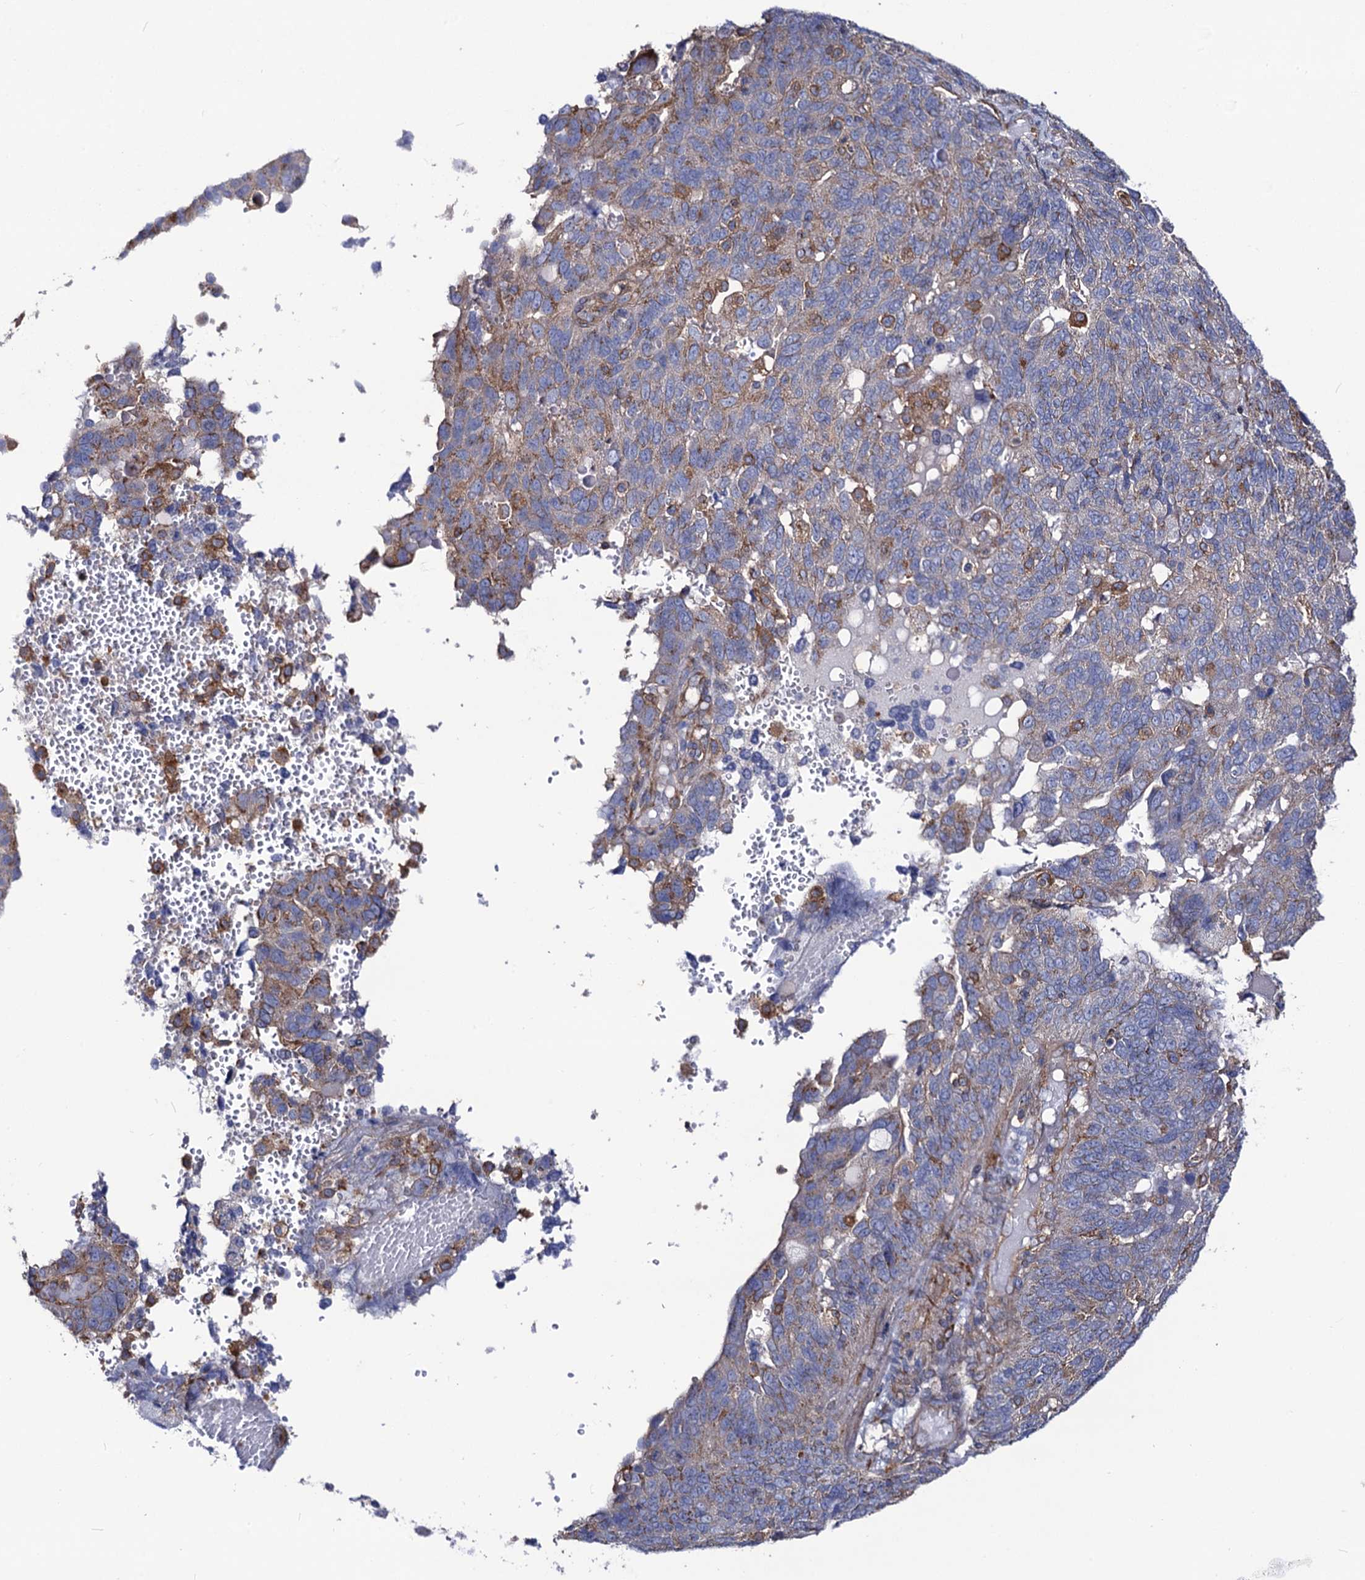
{"staining": {"intensity": "moderate", "quantity": "<25%", "location": "cytoplasmic/membranous"}, "tissue": "endometrial cancer", "cell_type": "Tumor cells", "image_type": "cancer", "snomed": [{"axis": "morphology", "description": "Adenocarcinoma, NOS"}, {"axis": "topography", "description": "Endometrium"}], "caption": "The image displays immunohistochemical staining of endometrial cancer. There is moderate cytoplasmic/membranous staining is identified in about <25% of tumor cells.", "gene": "DYDC1", "patient": {"sex": "female", "age": 66}}